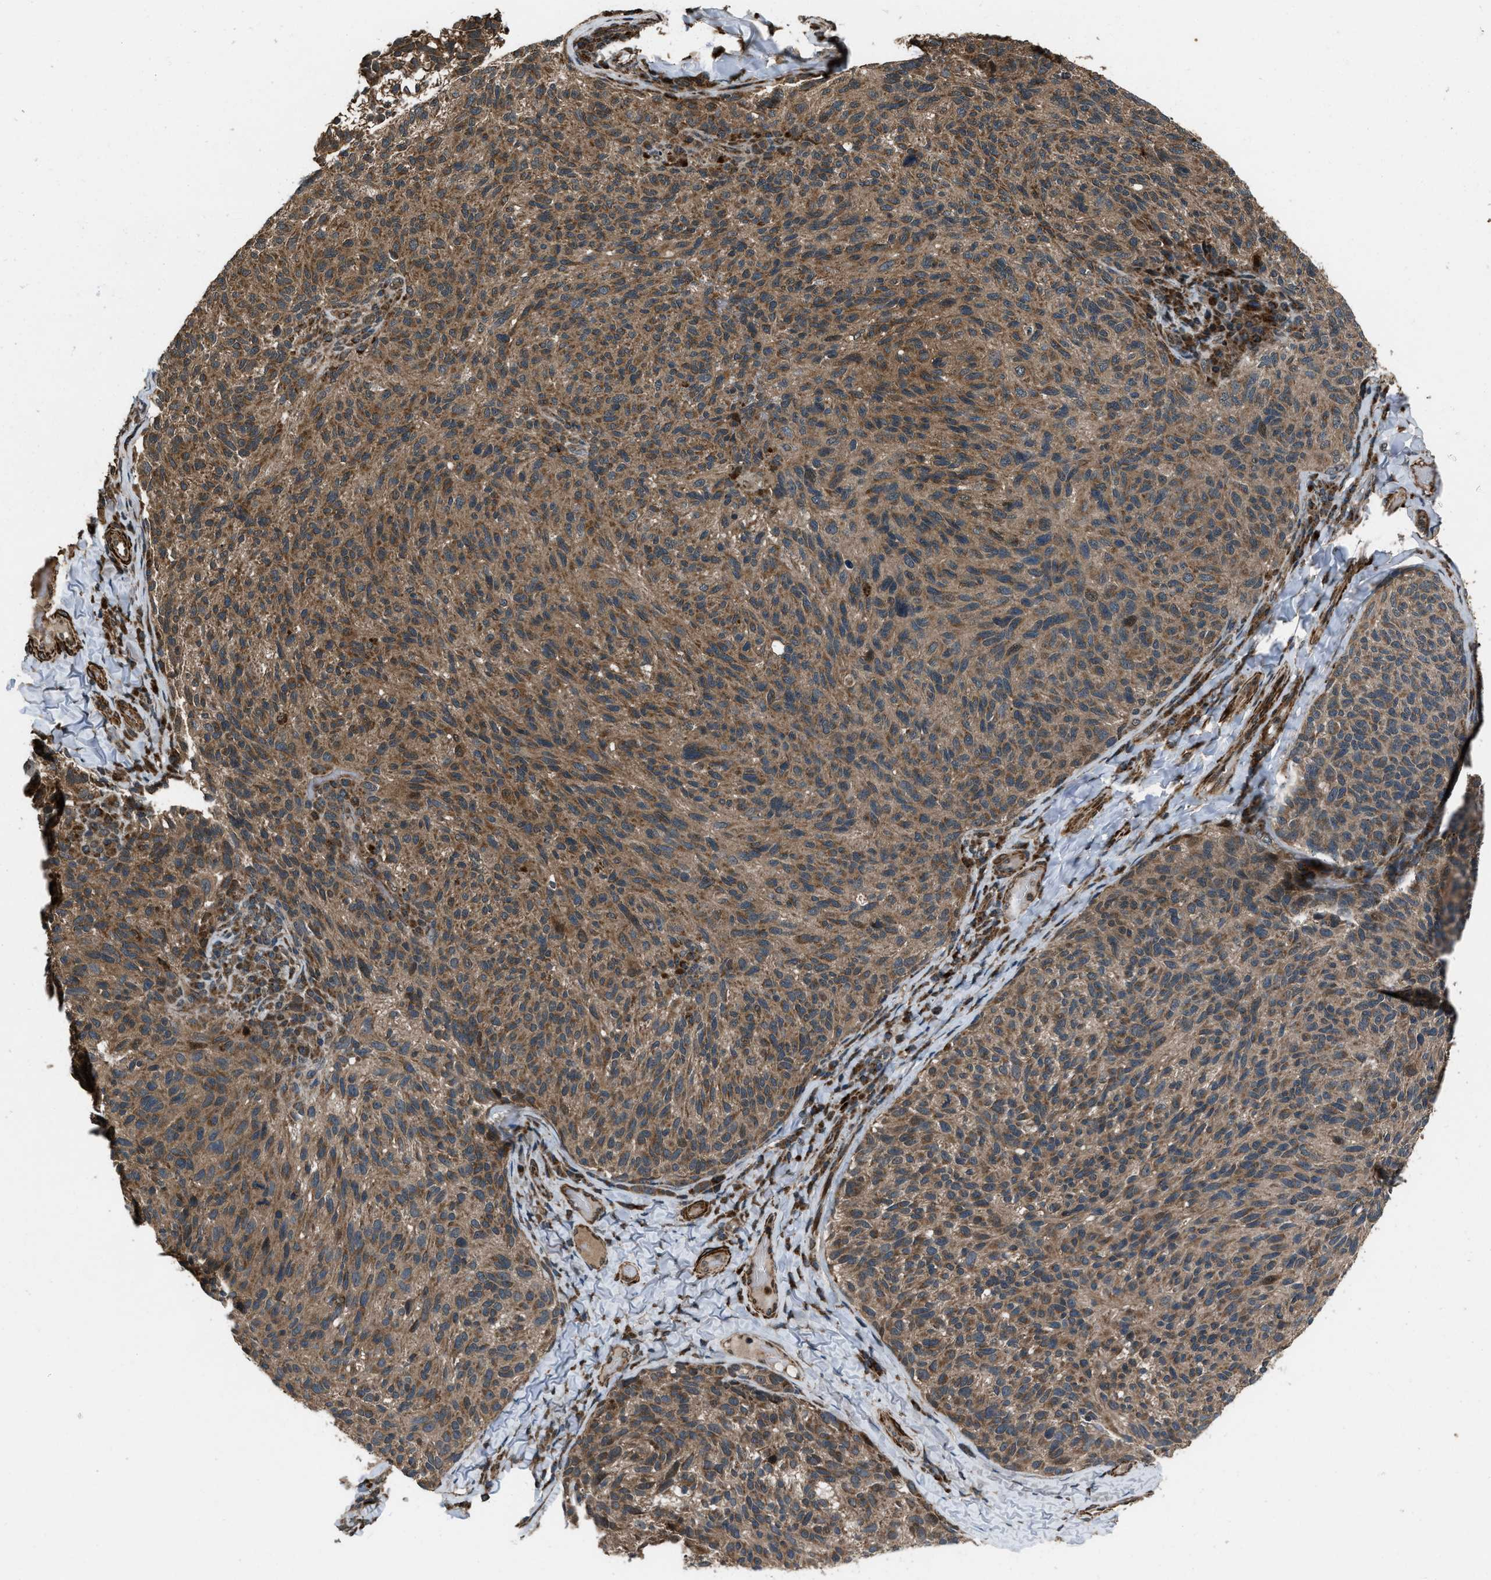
{"staining": {"intensity": "moderate", "quantity": ">75%", "location": "cytoplasmic/membranous"}, "tissue": "melanoma", "cell_type": "Tumor cells", "image_type": "cancer", "snomed": [{"axis": "morphology", "description": "Malignant melanoma, NOS"}, {"axis": "topography", "description": "Skin"}], "caption": "This is an image of immunohistochemistry (IHC) staining of malignant melanoma, which shows moderate positivity in the cytoplasmic/membranous of tumor cells.", "gene": "IRAK4", "patient": {"sex": "female", "age": 73}}